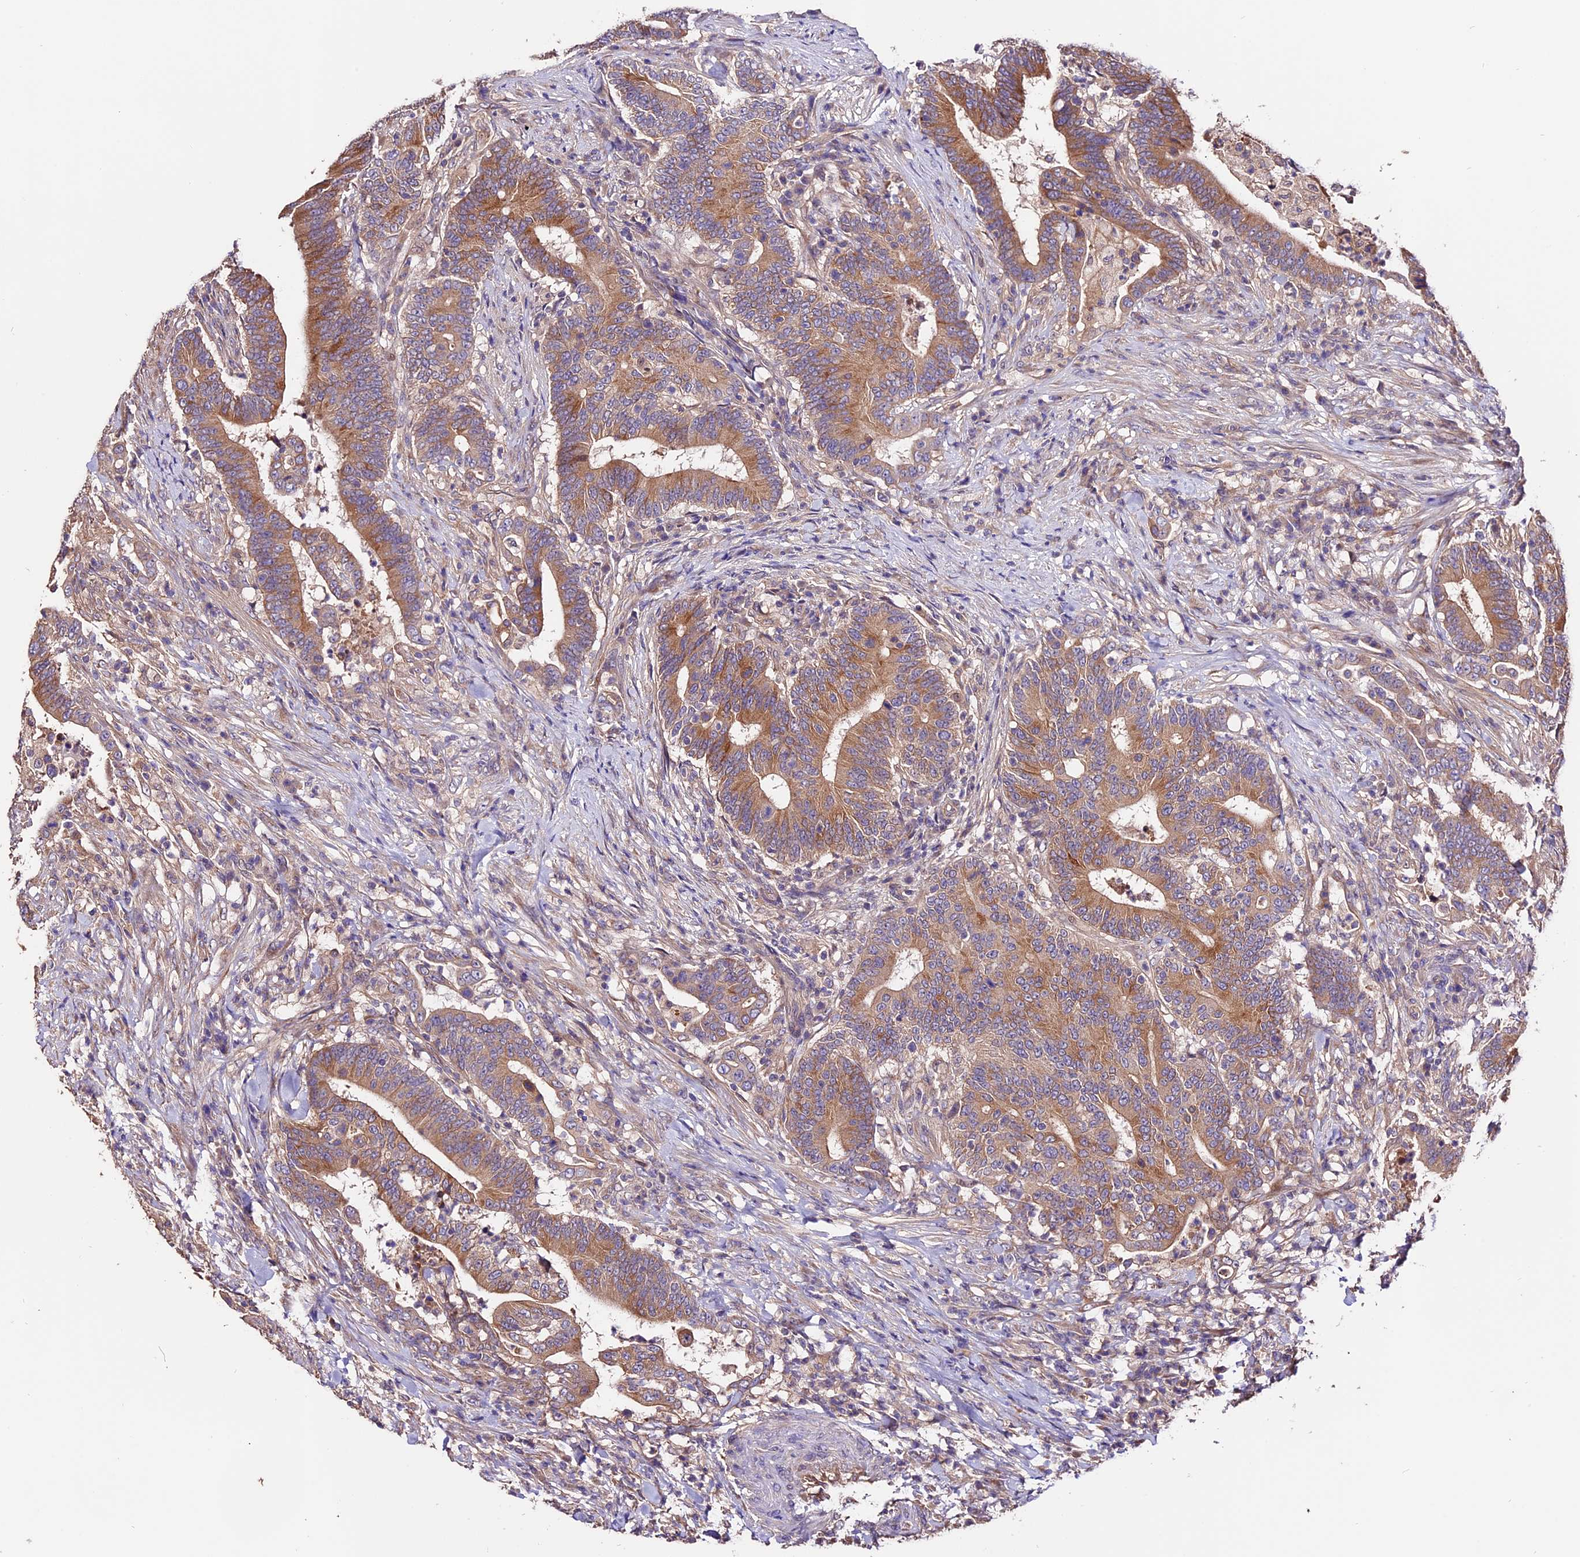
{"staining": {"intensity": "moderate", "quantity": ">75%", "location": "cytoplasmic/membranous"}, "tissue": "colorectal cancer", "cell_type": "Tumor cells", "image_type": "cancer", "snomed": [{"axis": "morphology", "description": "Adenocarcinoma, NOS"}, {"axis": "topography", "description": "Colon"}], "caption": "Immunohistochemical staining of colorectal cancer reveals moderate cytoplasmic/membranous protein positivity in about >75% of tumor cells.", "gene": "CES3", "patient": {"sex": "female", "age": 66}}